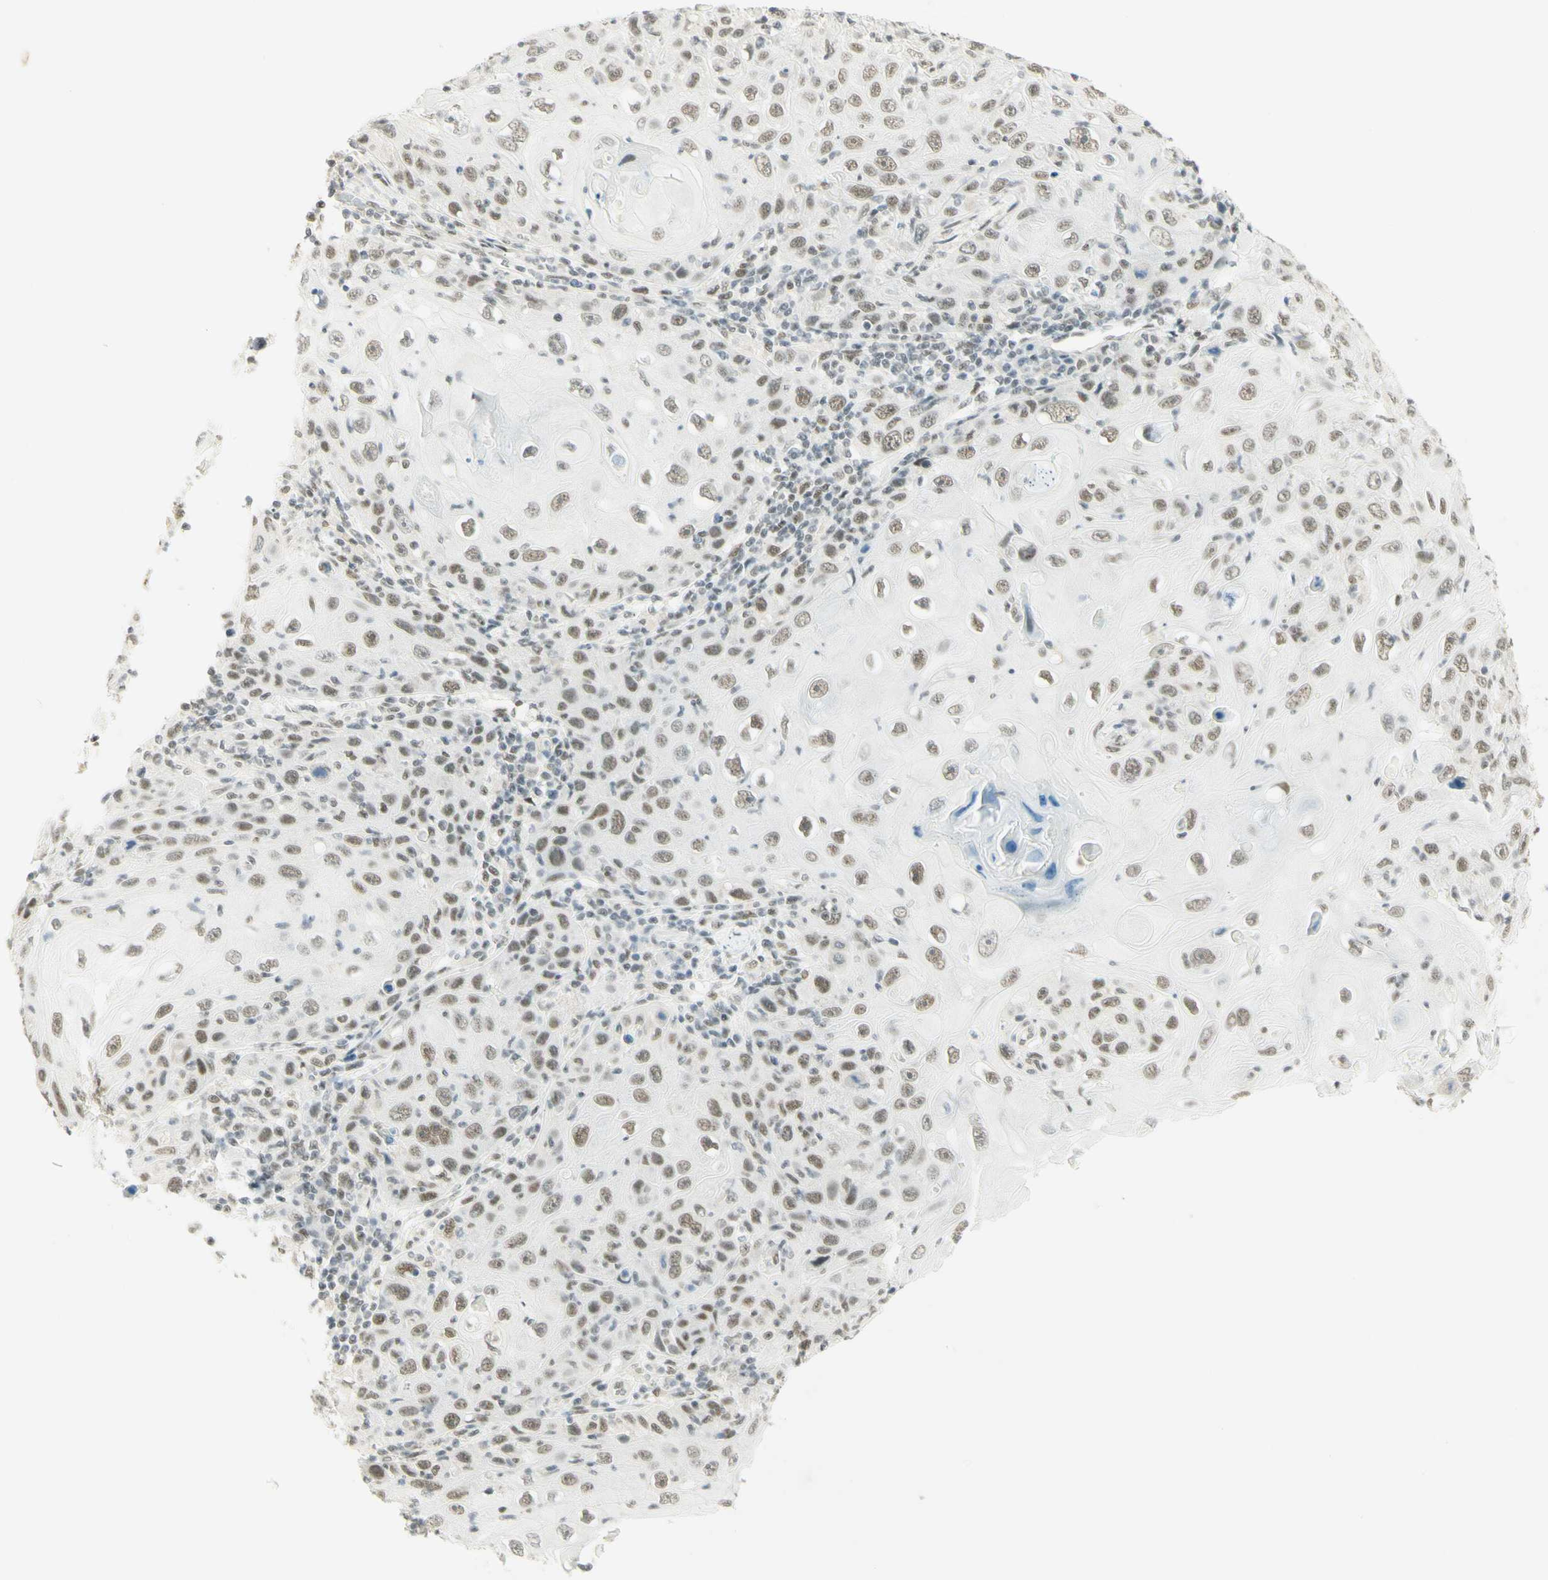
{"staining": {"intensity": "moderate", "quantity": ">75%", "location": "nuclear"}, "tissue": "skin cancer", "cell_type": "Tumor cells", "image_type": "cancer", "snomed": [{"axis": "morphology", "description": "Squamous cell carcinoma, NOS"}, {"axis": "topography", "description": "Skin"}], "caption": "Skin cancer (squamous cell carcinoma) stained for a protein reveals moderate nuclear positivity in tumor cells.", "gene": "PMS2", "patient": {"sex": "female", "age": 88}}